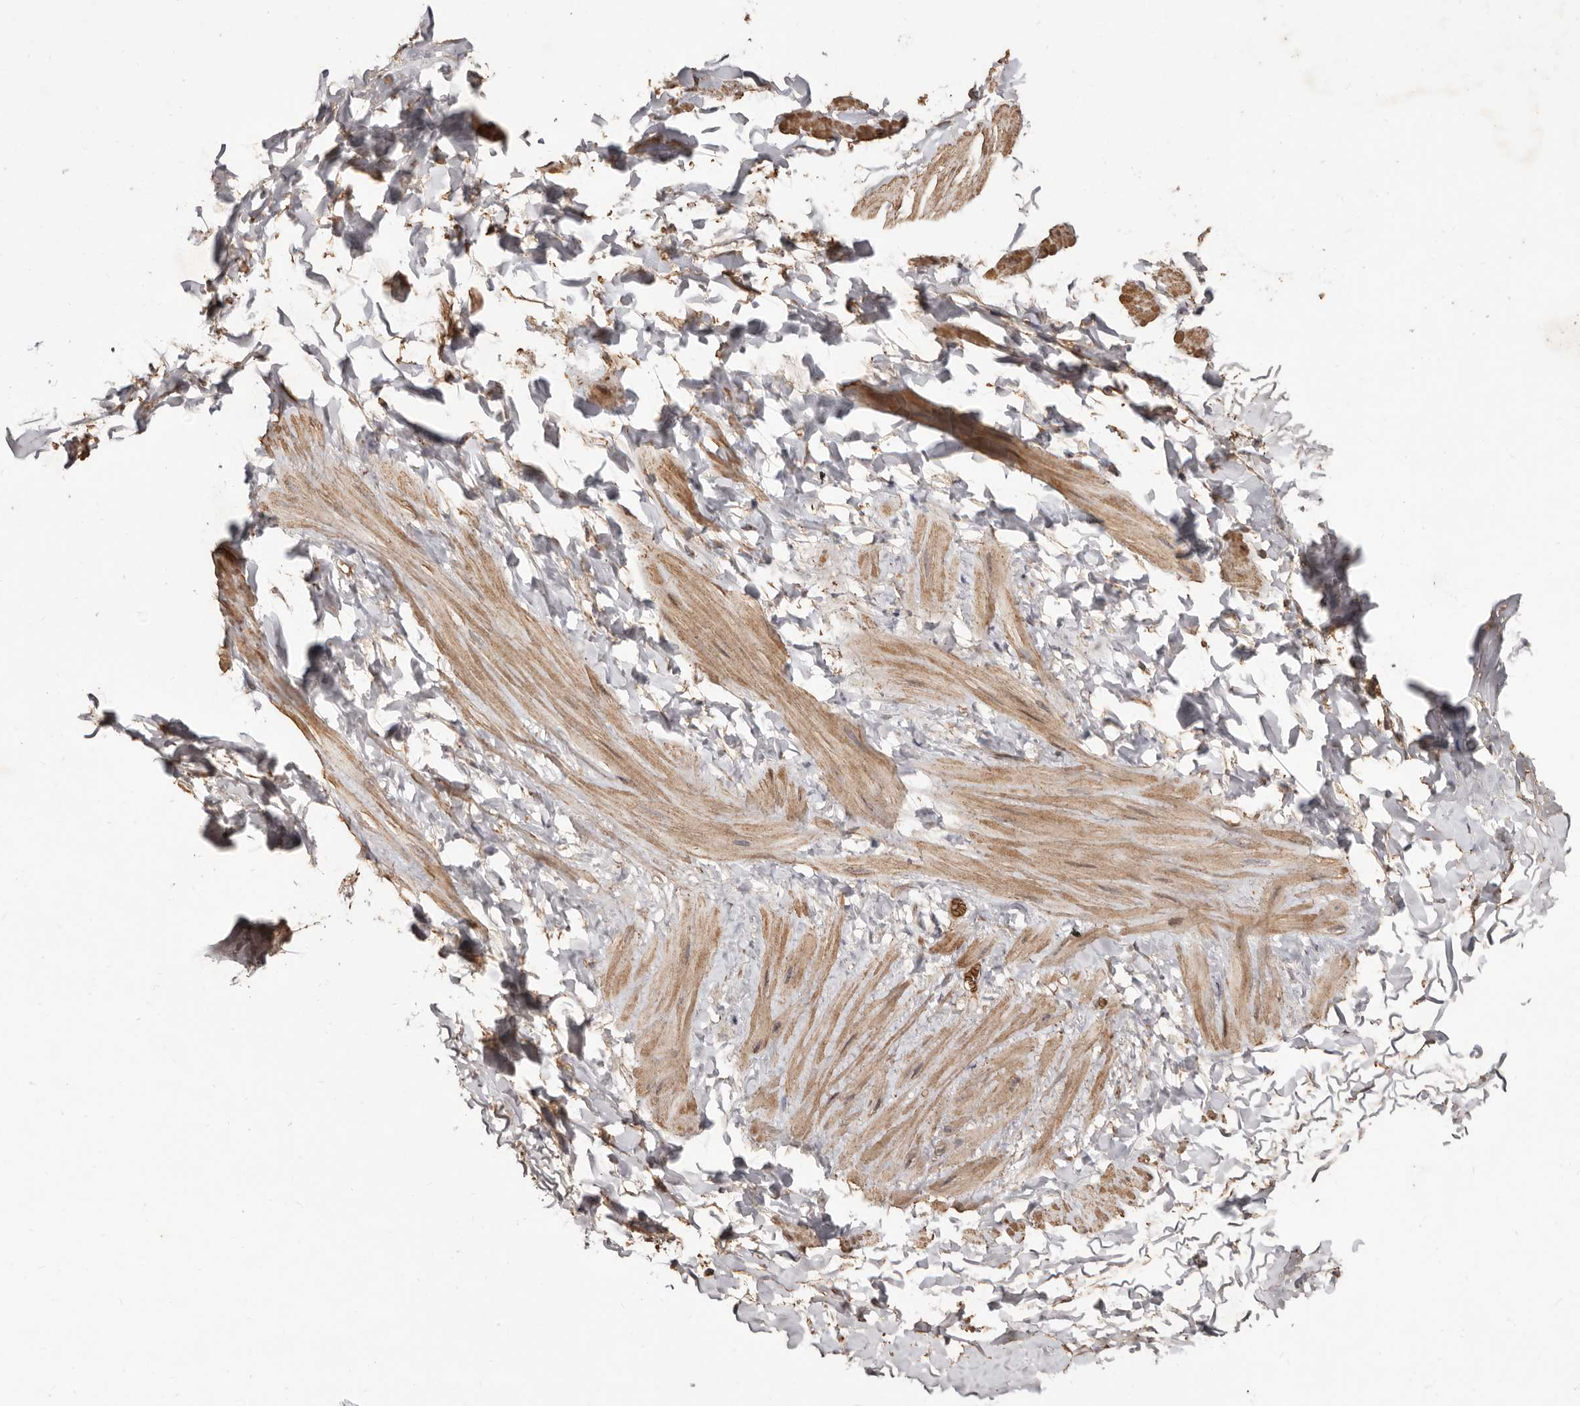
{"staining": {"intensity": "moderate", "quantity": "25%-75%", "location": "cytoplasmic/membranous"}, "tissue": "adipose tissue", "cell_type": "Adipocytes", "image_type": "normal", "snomed": [{"axis": "morphology", "description": "Normal tissue, NOS"}, {"axis": "topography", "description": "Adipose tissue"}, {"axis": "topography", "description": "Vascular tissue"}, {"axis": "topography", "description": "Peripheral nerve tissue"}], "caption": "The image demonstrates staining of benign adipose tissue, revealing moderate cytoplasmic/membranous protein expression (brown color) within adipocytes.", "gene": "GRAMD2A", "patient": {"sex": "male", "age": 25}}